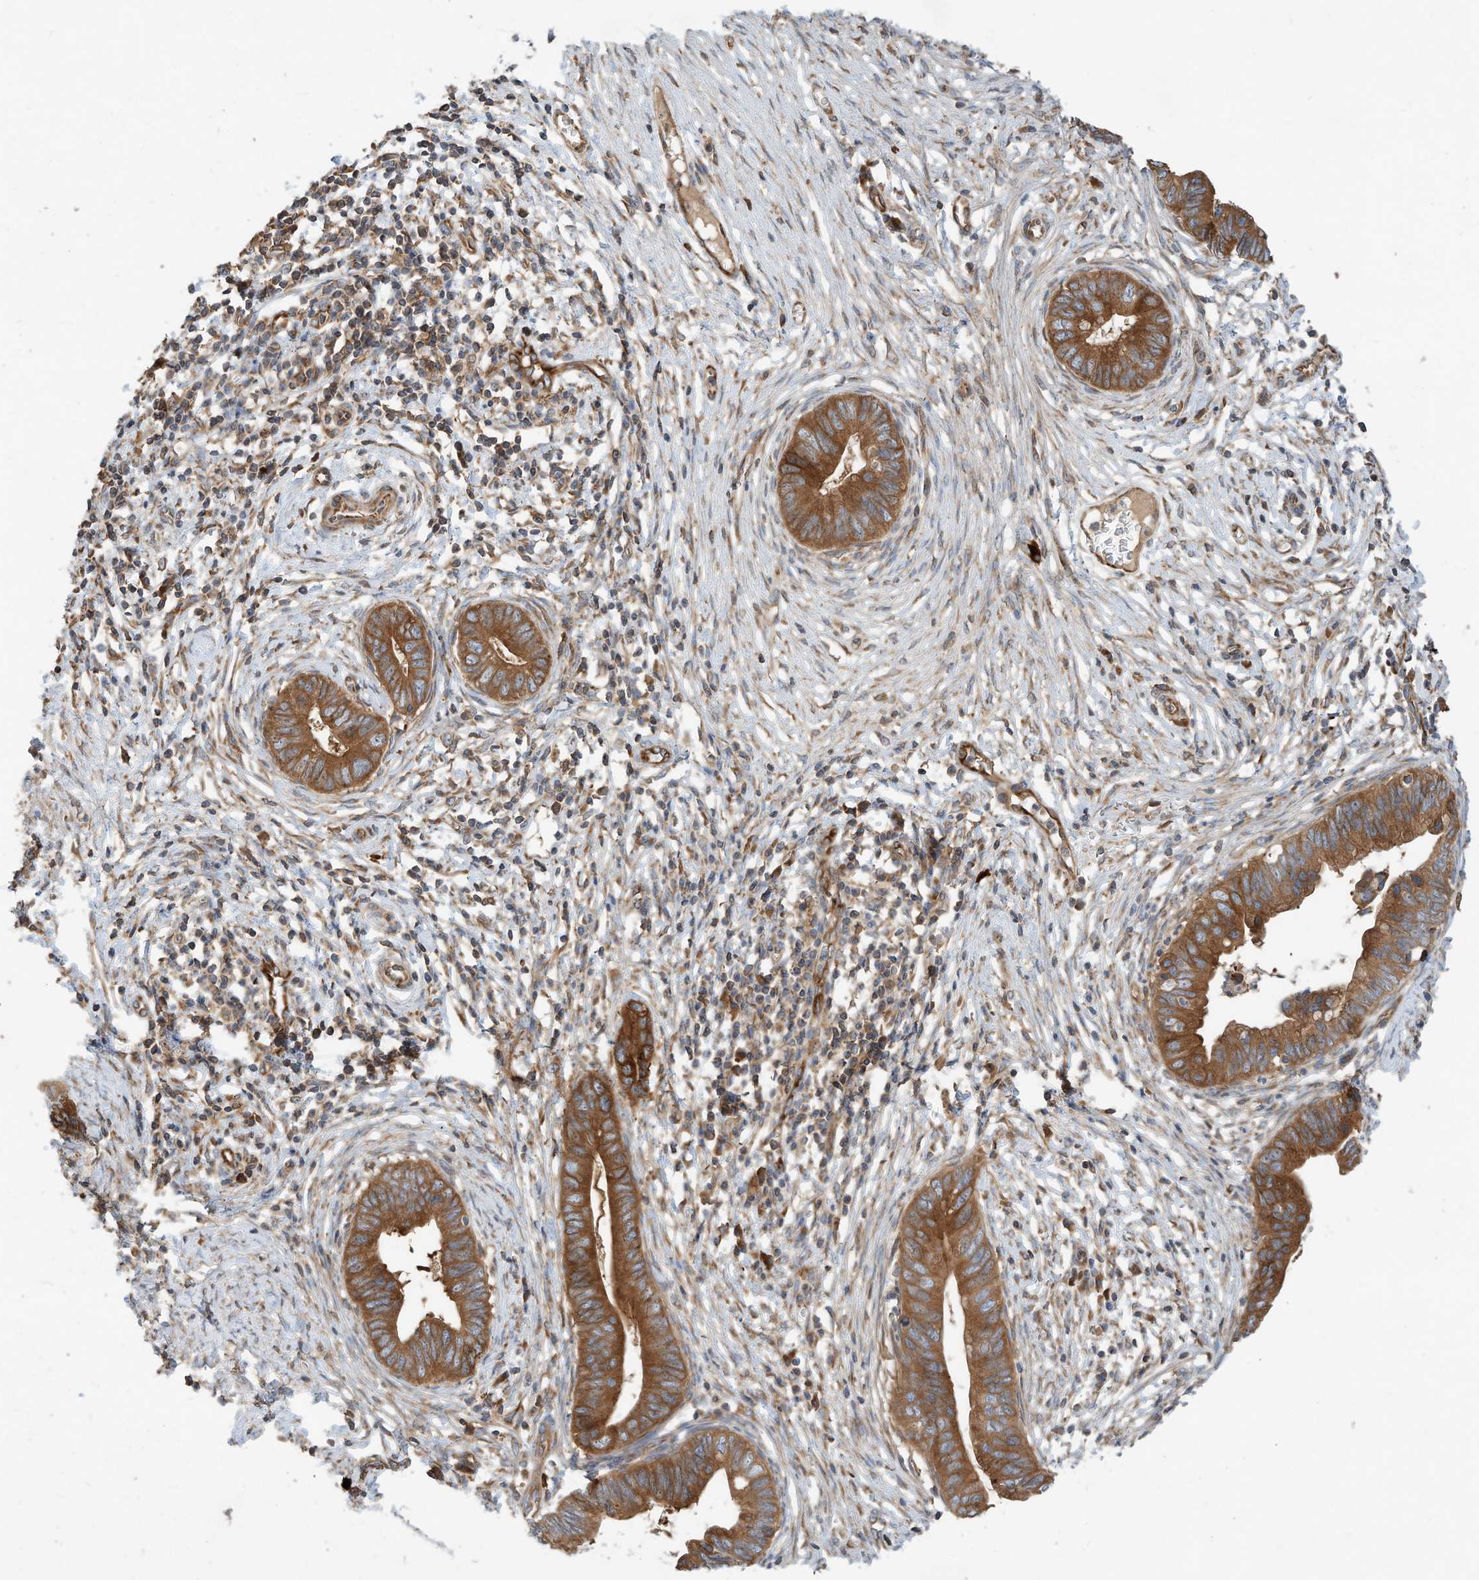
{"staining": {"intensity": "strong", "quantity": ">75%", "location": "cytoplasmic/membranous"}, "tissue": "cervical cancer", "cell_type": "Tumor cells", "image_type": "cancer", "snomed": [{"axis": "morphology", "description": "Adenocarcinoma, NOS"}, {"axis": "topography", "description": "Cervix"}], "caption": "A brown stain shows strong cytoplasmic/membranous positivity of a protein in cervical adenocarcinoma tumor cells. The protein is shown in brown color, while the nuclei are stained blue.", "gene": "CPAMD8", "patient": {"sex": "female", "age": 44}}